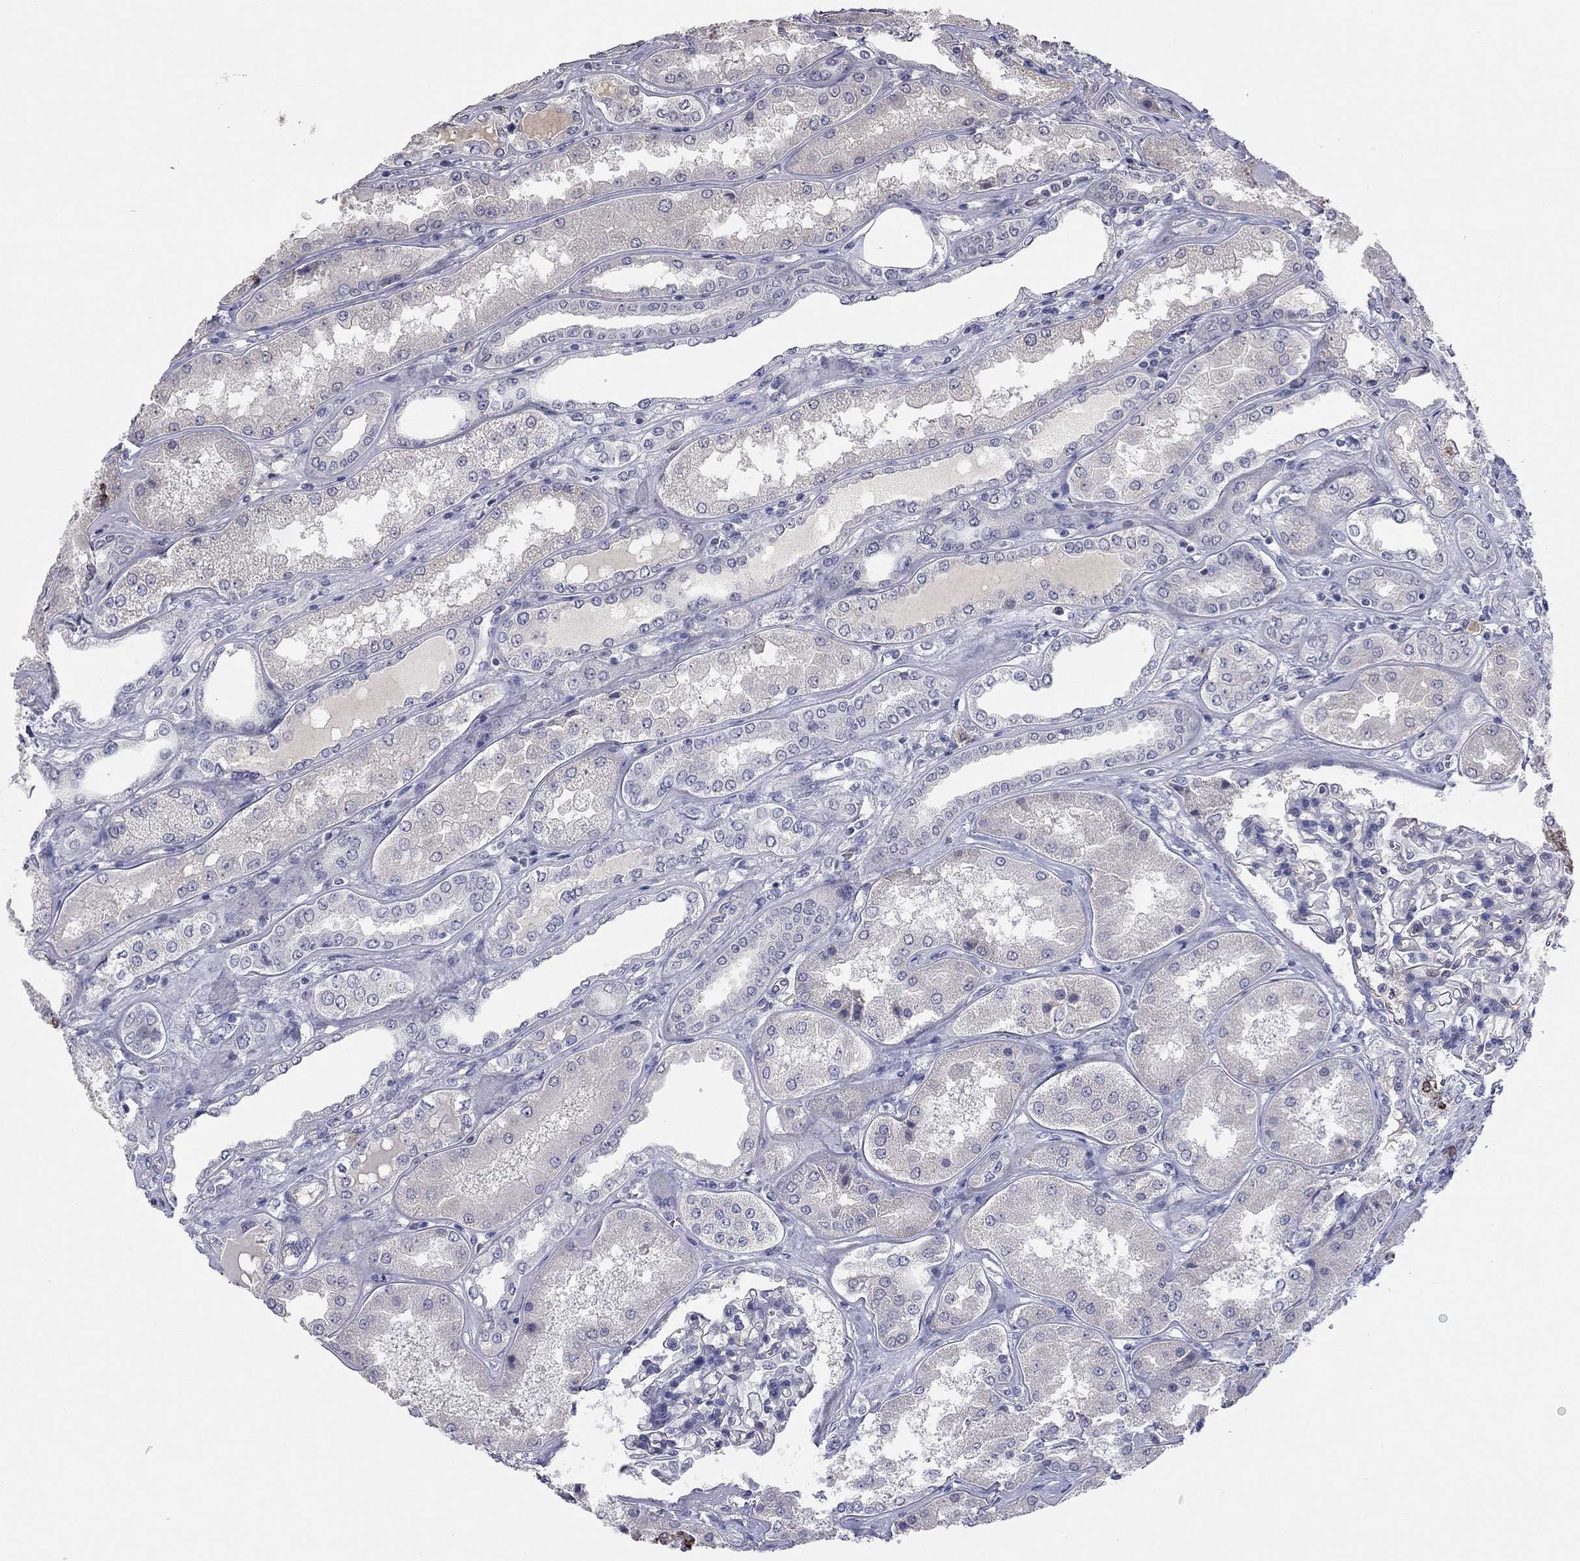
{"staining": {"intensity": "negative", "quantity": "none", "location": "none"}, "tissue": "kidney", "cell_type": "Cells in glomeruli", "image_type": "normal", "snomed": [{"axis": "morphology", "description": "Normal tissue, NOS"}, {"axis": "topography", "description": "Kidney"}], "caption": "Immunohistochemistry (IHC) photomicrograph of benign kidney: kidney stained with DAB (3,3'-diaminobenzidine) reveals no significant protein expression in cells in glomeruli. (Brightfield microscopy of DAB immunohistochemistry at high magnification).", "gene": "IP6K3", "patient": {"sex": "female", "age": 56}}